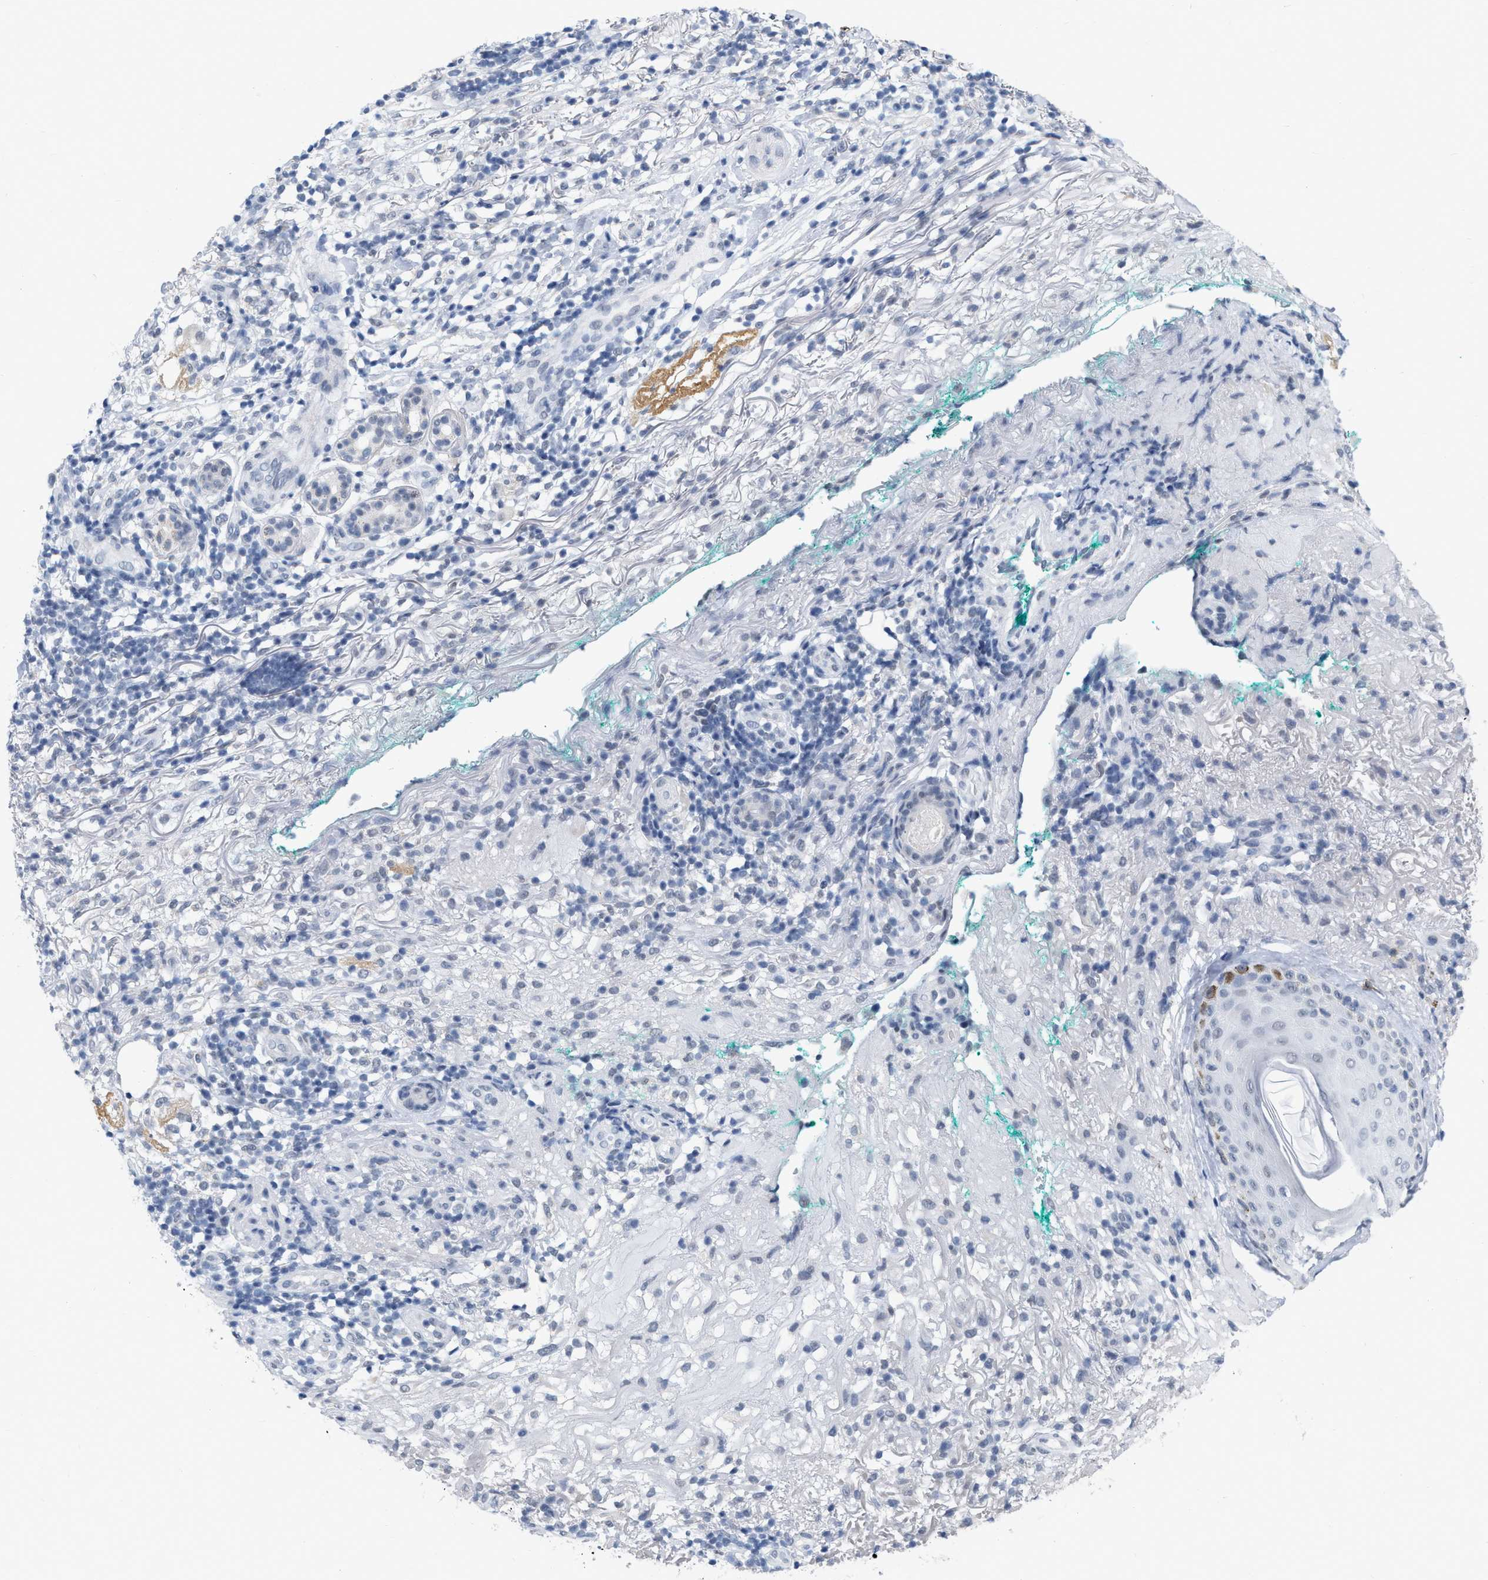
{"staining": {"intensity": "negative", "quantity": "none", "location": "none"}, "tissue": "melanoma", "cell_type": "Tumor cells", "image_type": "cancer", "snomed": [{"axis": "morphology", "description": "Necrosis, NOS"}, {"axis": "morphology", "description": "Malignant melanoma, NOS"}, {"axis": "topography", "description": "Skin"}], "caption": "This is a image of immunohistochemistry staining of malignant melanoma, which shows no staining in tumor cells.", "gene": "XIRP1", "patient": {"sex": "female", "age": 87}}